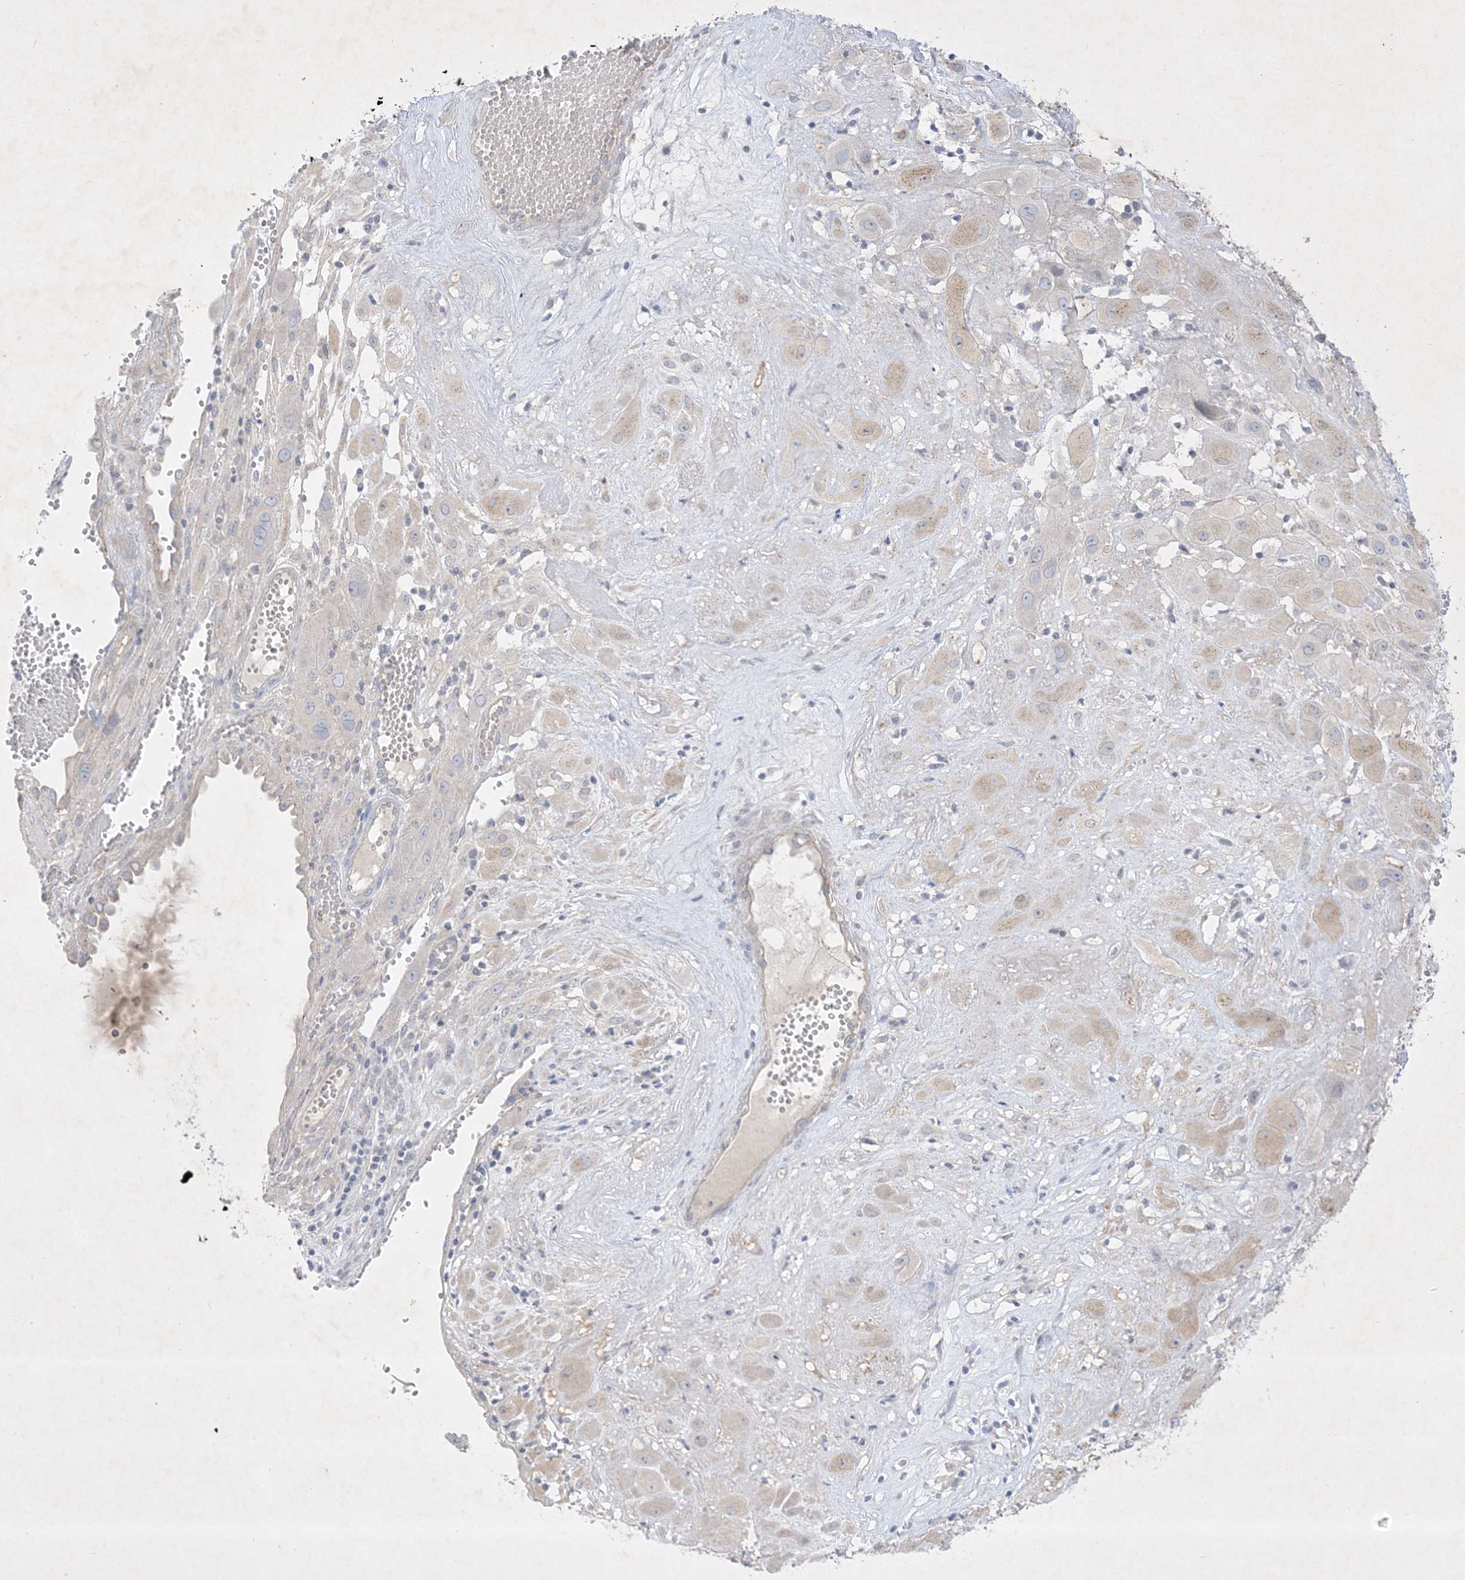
{"staining": {"intensity": "negative", "quantity": "none", "location": "none"}, "tissue": "cervical cancer", "cell_type": "Tumor cells", "image_type": "cancer", "snomed": [{"axis": "morphology", "description": "Squamous cell carcinoma, NOS"}, {"axis": "topography", "description": "Cervix"}], "caption": "IHC micrograph of neoplastic tissue: human cervical squamous cell carcinoma stained with DAB demonstrates no significant protein staining in tumor cells.", "gene": "PLEKHA3", "patient": {"sex": "female", "age": 34}}